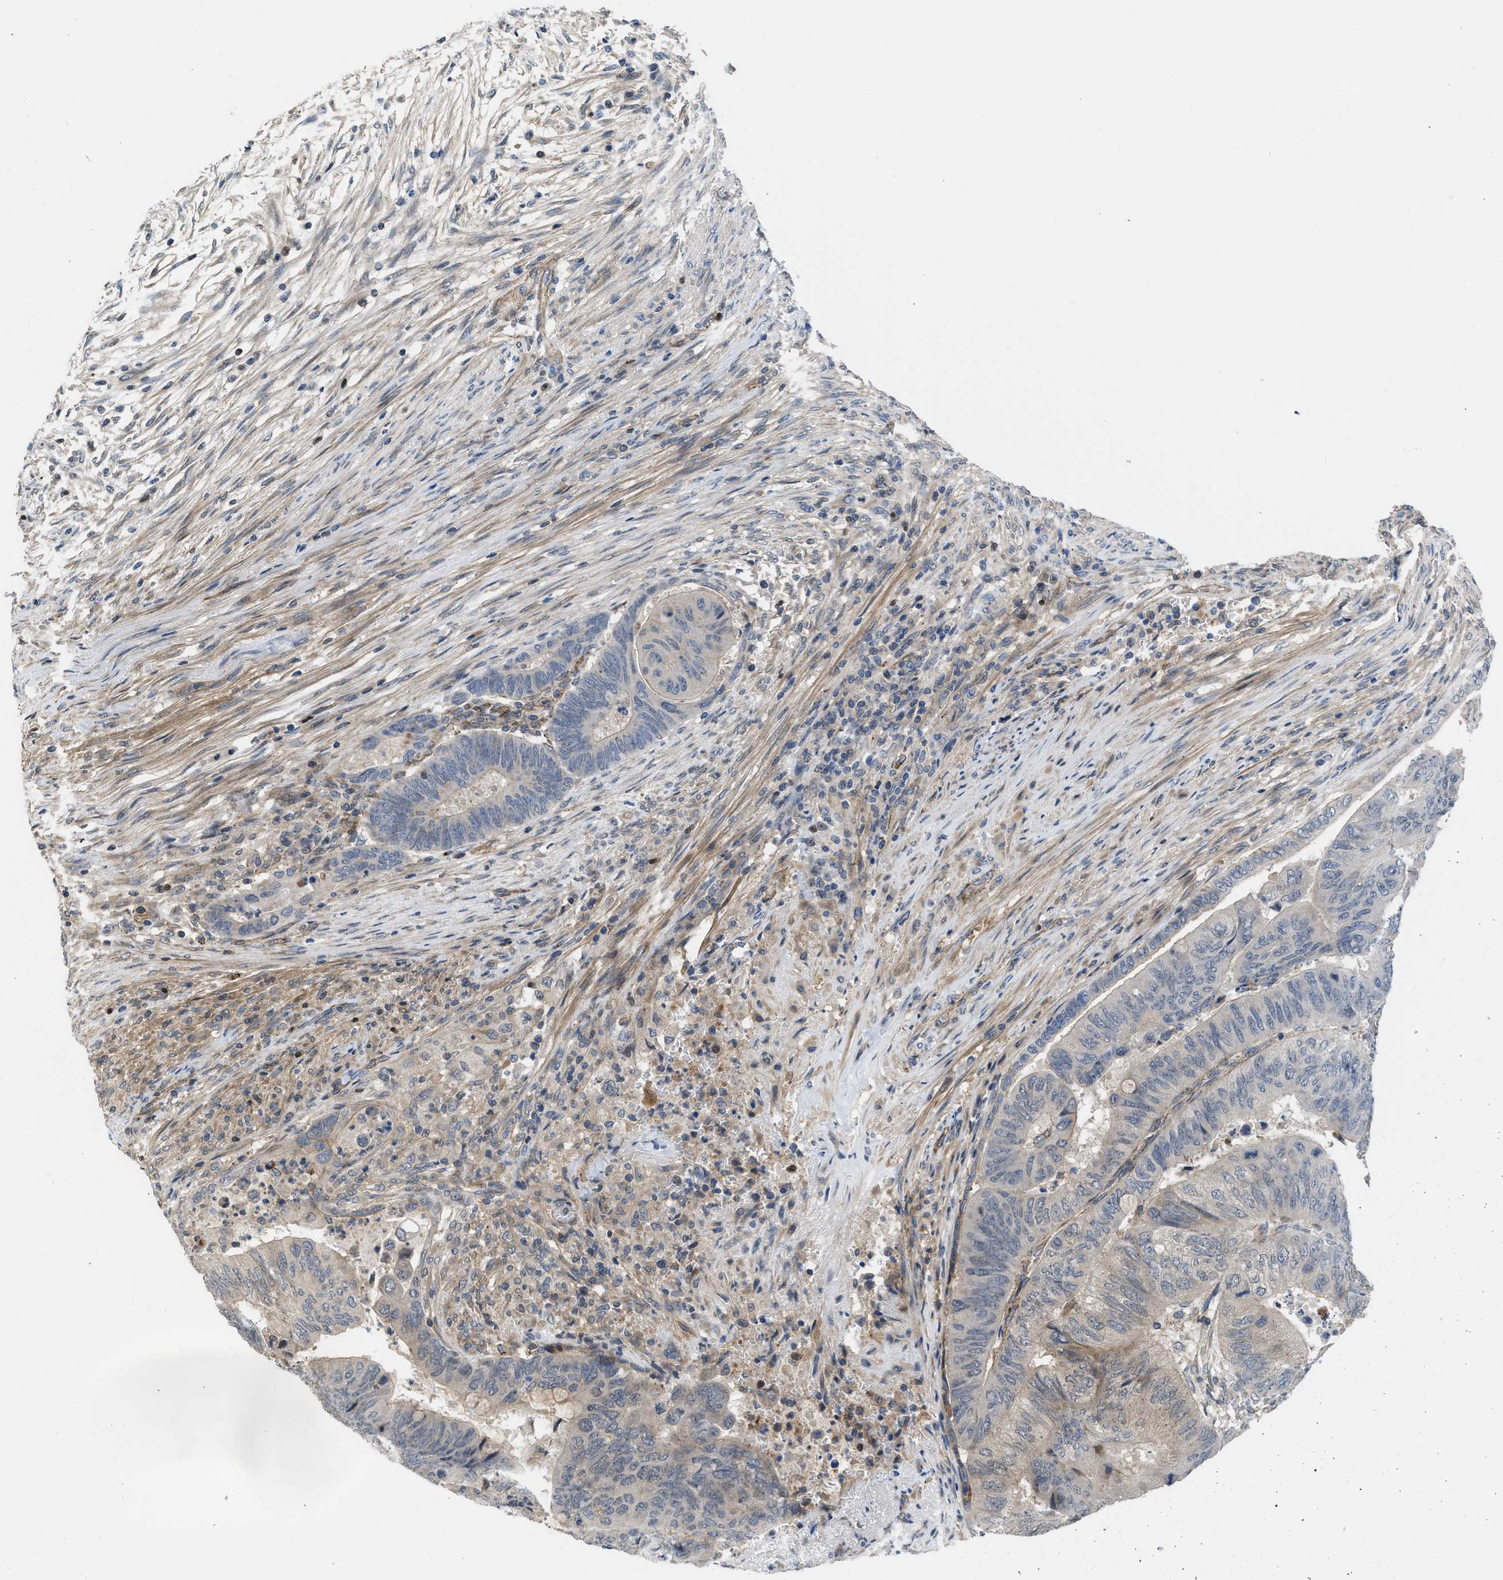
{"staining": {"intensity": "negative", "quantity": "none", "location": "none"}, "tissue": "colorectal cancer", "cell_type": "Tumor cells", "image_type": "cancer", "snomed": [{"axis": "morphology", "description": "Normal tissue, NOS"}, {"axis": "morphology", "description": "Adenocarcinoma, NOS"}, {"axis": "topography", "description": "Rectum"}, {"axis": "topography", "description": "Peripheral nerve tissue"}], "caption": "Immunohistochemistry (IHC) of human colorectal cancer demonstrates no expression in tumor cells.", "gene": "GPATCH2L", "patient": {"sex": "male", "age": 92}}